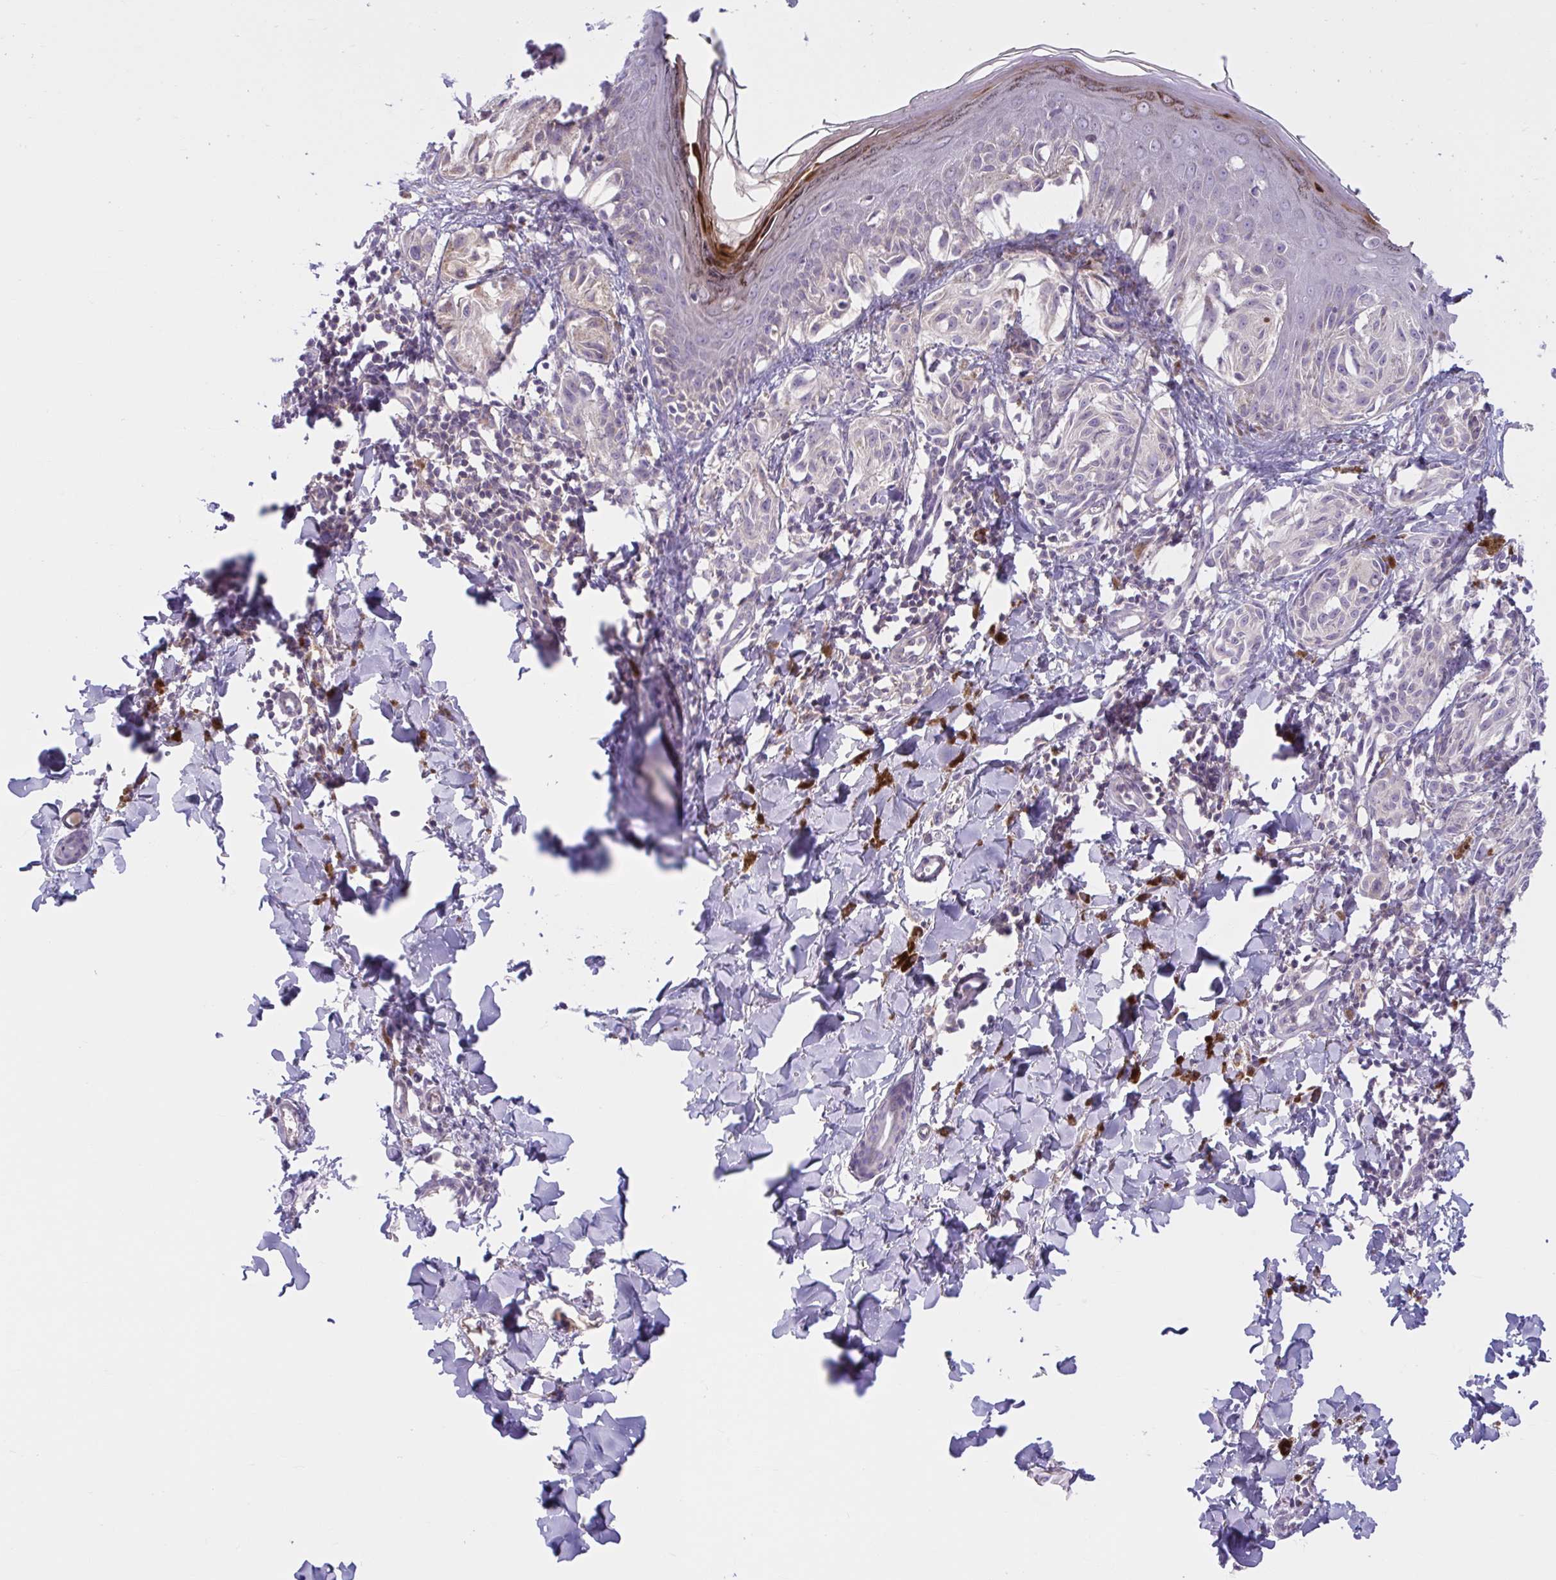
{"staining": {"intensity": "negative", "quantity": "none", "location": "none"}, "tissue": "melanoma", "cell_type": "Tumor cells", "image_type": "cancer", "snomed": [{"axis": "morphology", "description": "Malignant melanoma, NOS"}, {"axis": "topography", "description": "Skin"}], "caption": "There is no significant staining in tumor cells of malignant melanoma.", "gene": "WNT9B", "patient": {"sex": "female", "age": 38}}